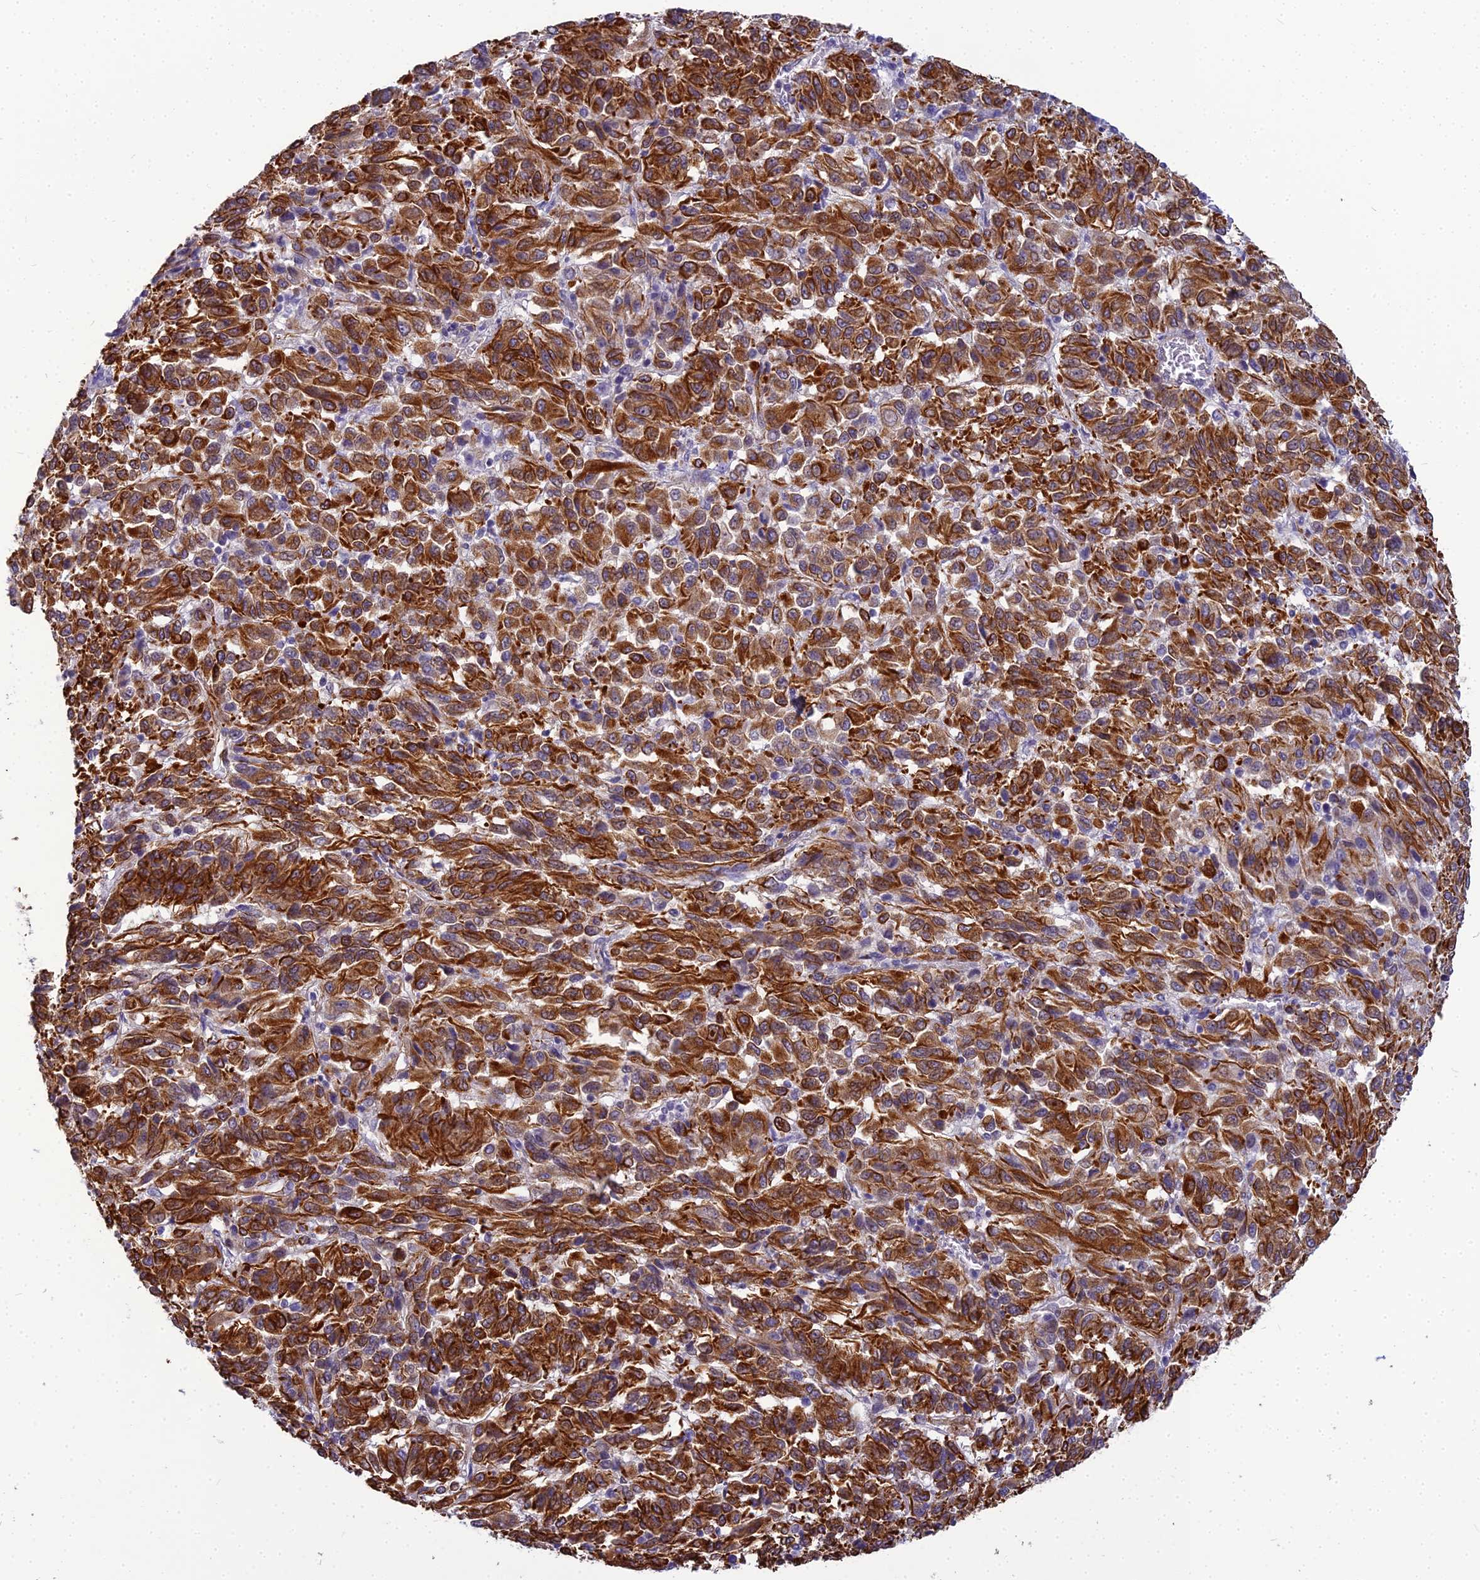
{"staining": {"intensity": "strong", "quantity": ">75%", "location": "cytoplasmic/membranous"}, "tissue": "melanoma", "cell_type": "Tumor cells", "image_type": "cancer", "snomed": [{"axis": "morphology", "description": "Malignant melanoma, Metastatic site"}, {"axis": "topography", "description": "Lung"}], "caption": "Melanoma stained with a protein marker demonstrates strong staining in tumor cells.", "gene": "RGL3", "patient": {"sex": "male", "age": 64}}